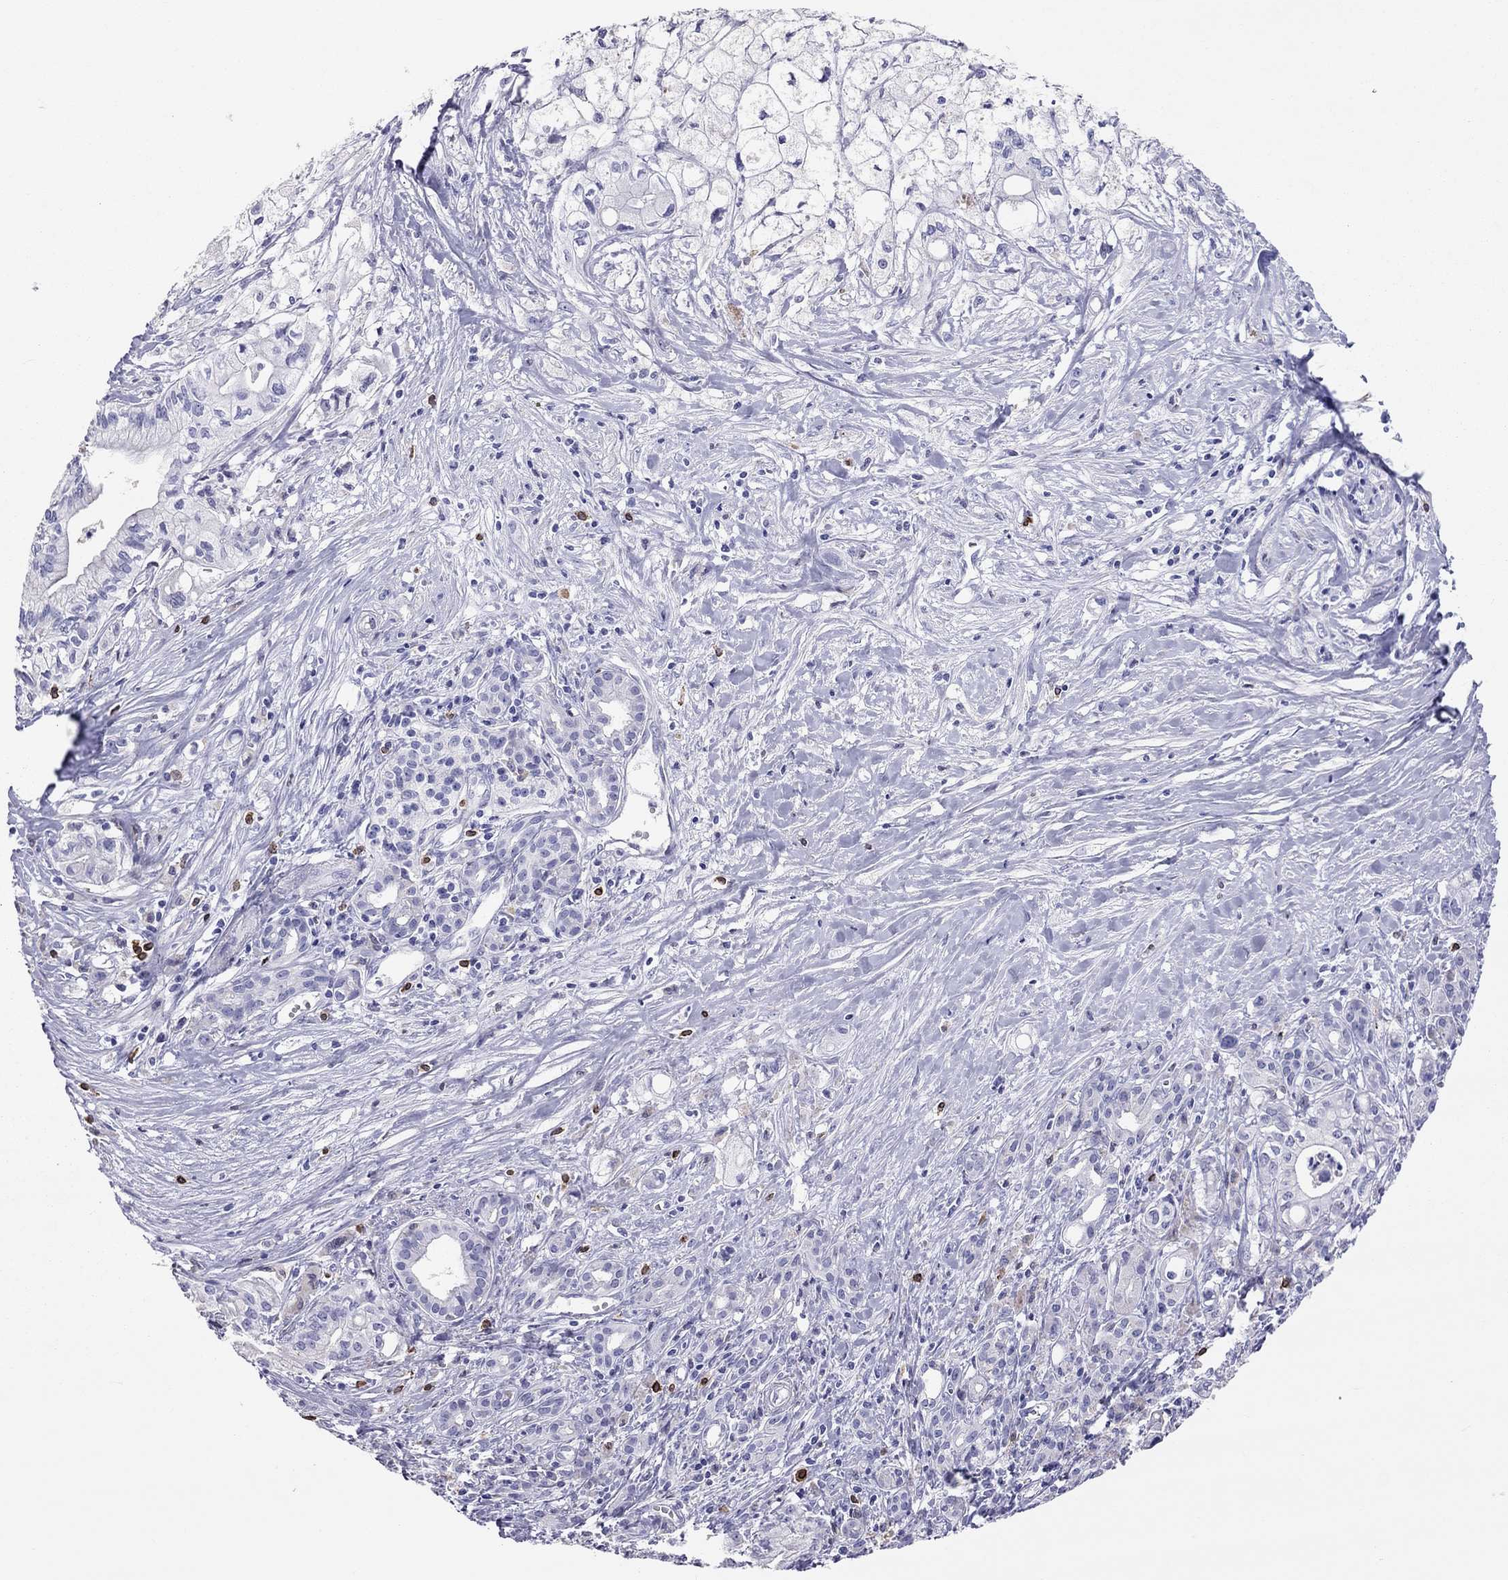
{"staining": {"intensity": "negative", "quantity": "none", "location": "none"}, "tissue": "pancreatic cancer", "cell_type": "Tumor cells", "image_type": "cancer", "snomed": [{"axis": "morphology", "description": "Adenocarcinoma, NOS"}, {"axis": "topography", "description": "Pancreas"}], "caption": "Tumor cells show no significant expression in pancreatic cancer.", "gene": "ADORA2A", "patient": {"sex": "male", "age": 71}}